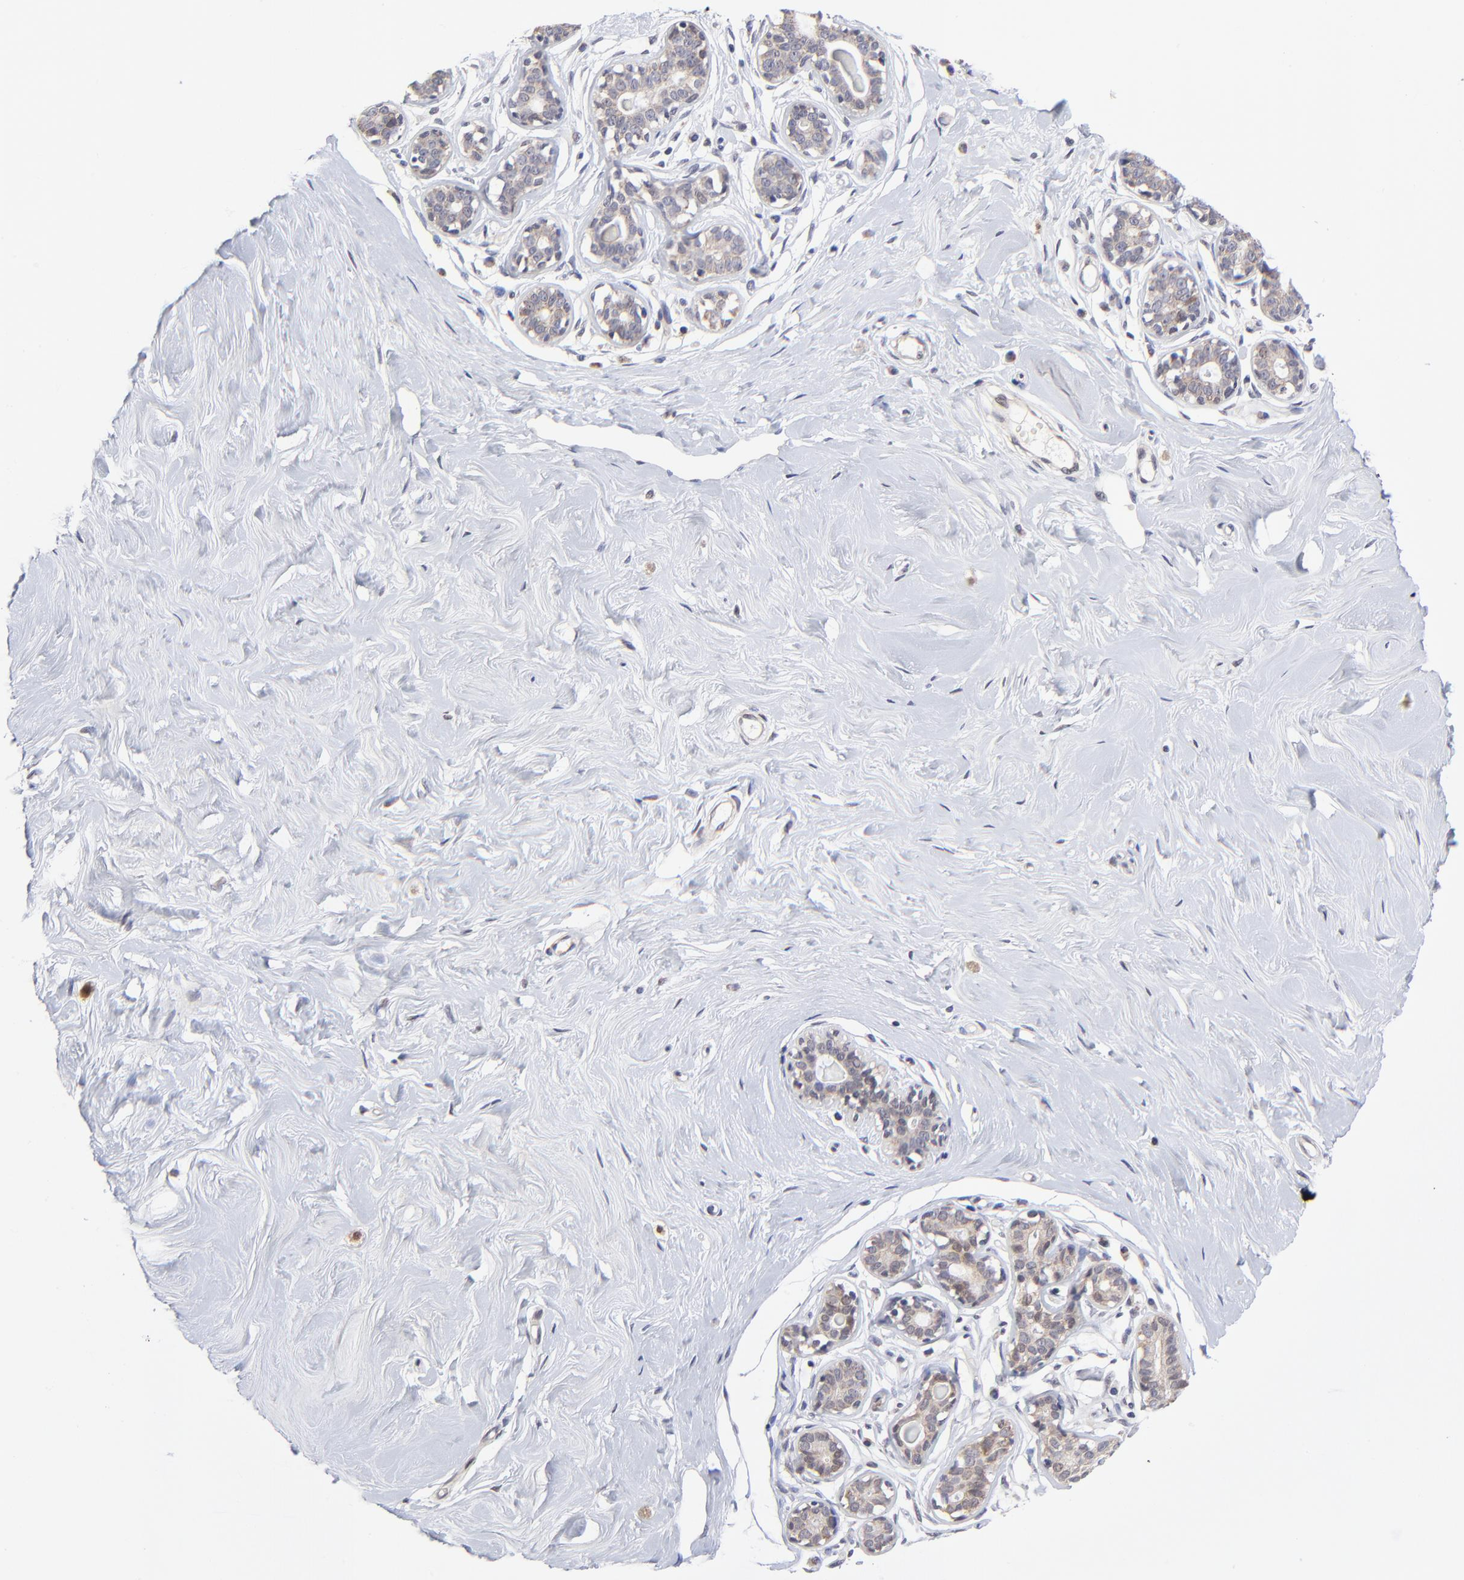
{"staining": {"intensity": "negative", "quantity": "none", "location": "none"}, "tissue": "breast", "cell_type": "Adipocytes", "image_type": "normal", "snomed": [{"axis": "morphology", "description": "Normal tissue, NOS"}, {"axis": "topography", "description": "Breast"}], "caption": "DAB immunohistochemical staining of normal human breast reveals no significant staining in adipocytes.", "gene": "FBXL12", "patient": {"sex": "female", "age": 23}}